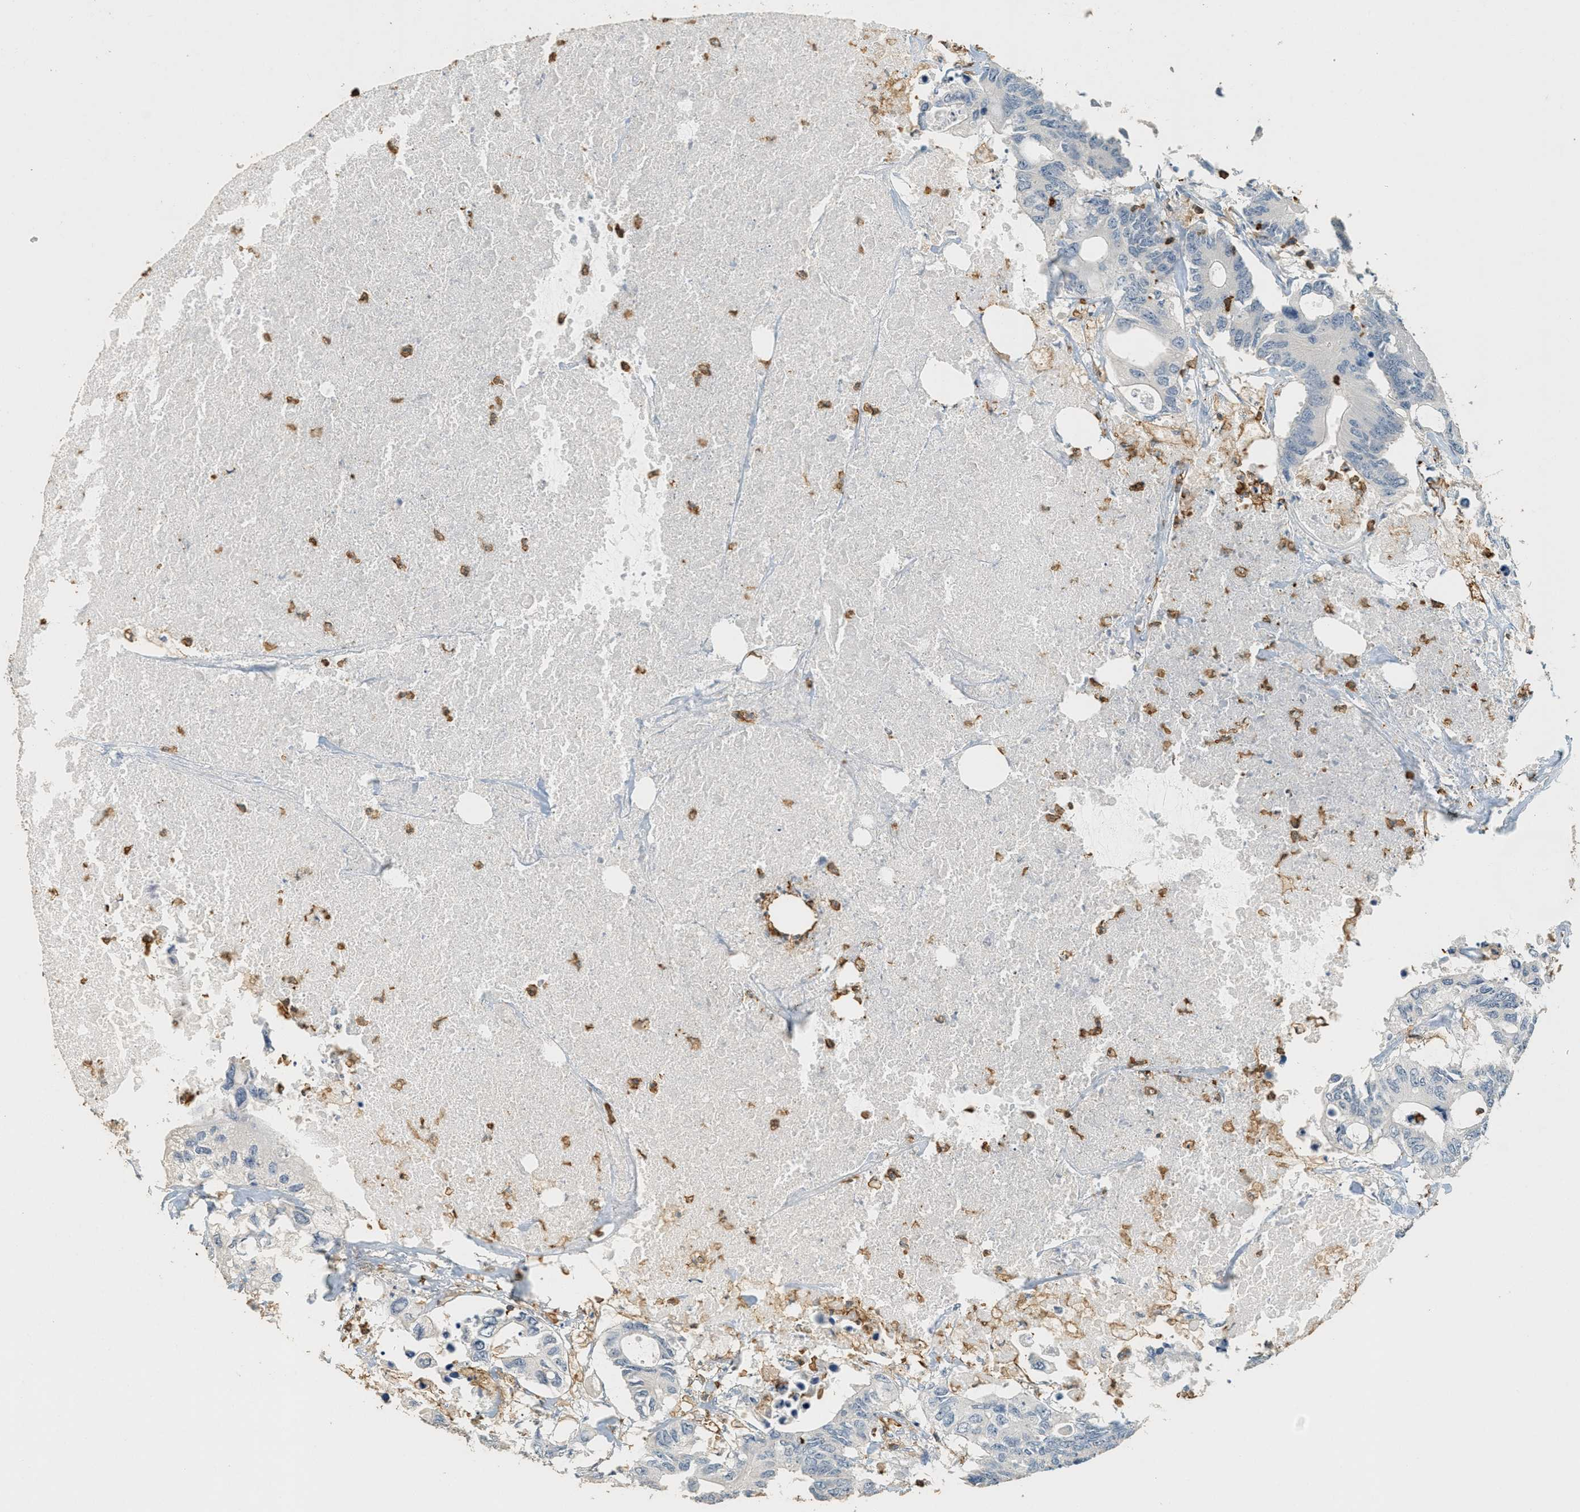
{"staining": {"intensity": "negative", "quantity": "none", "location": "none"}, "tissue": "colorectal cancer", "cell_type": "Tumor cells", "image_type": "cancer", "snomed": [{"axis": "morphology", "description": "Adenocarcinoma, NOS"}, {"axis": "topography", "description": "Colon"}], "caption": "Immunohistochemistry (IHC) histopathology image of neoplastic tissue: human adenocarcinoma (colorectal) stained with DAB (3,3'-diaminobenzidine) demonstrates no significant protein staining in tumor cells.", "gene": "LSP1", "patient": {"sex": "male", "age": 71}}